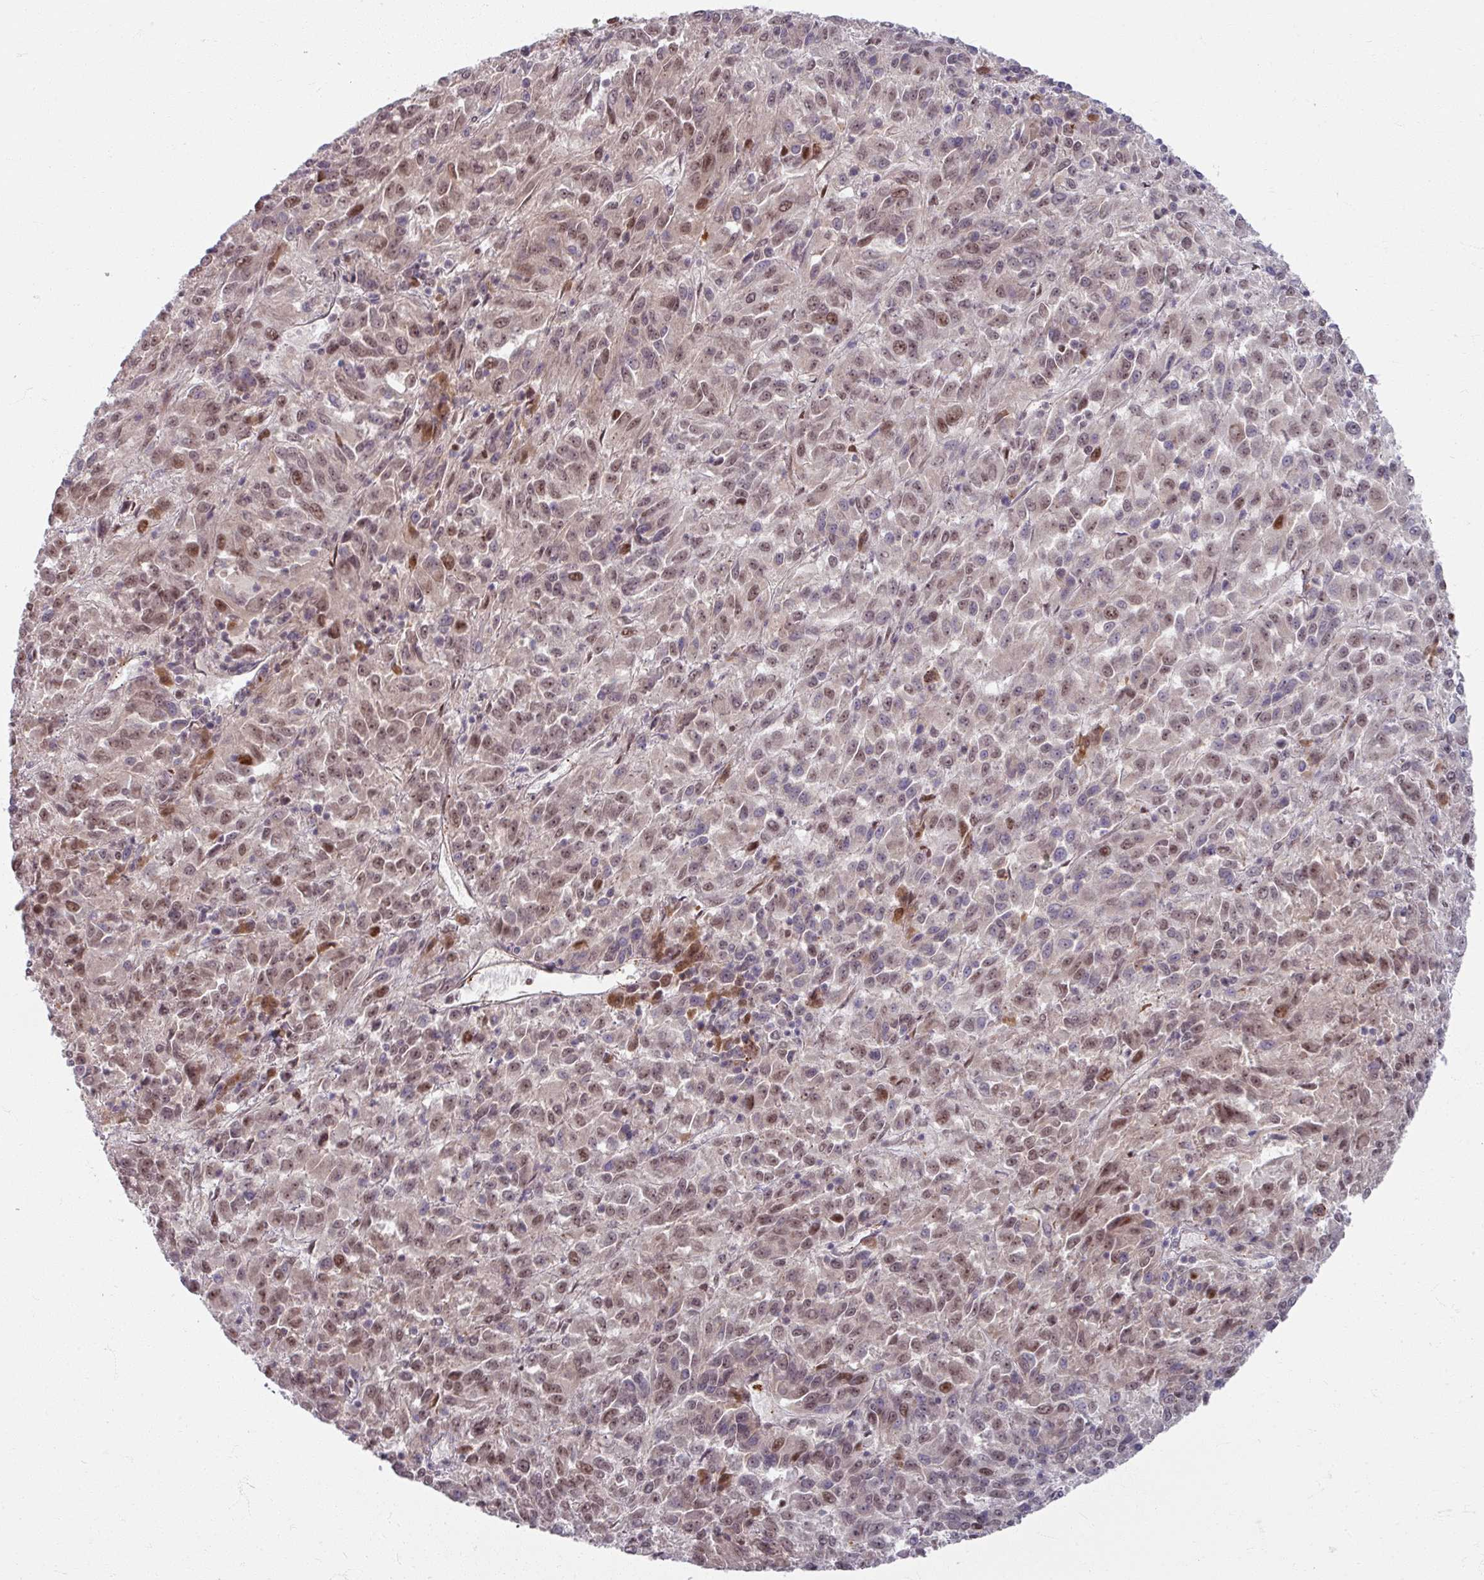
{"staining": {"intensity": "weak", "quantity": ">75%", "location": "nuclear"}, "tissue": "melanoma", "cell_type": "Tumor cells", "image_type": "cancer", "snomed": [{"axis": "morphology", "description": "Malignant melanoma, Metastatic site"}, {"axis": "topography", "description": "Lung"}], "caption": "Protein staining demonstrates weak nuclear positivity in approximately >75% of tumor cells in melanoma.", "gene": "KLC3", "patient": {"sex": "male", "age": 64}}